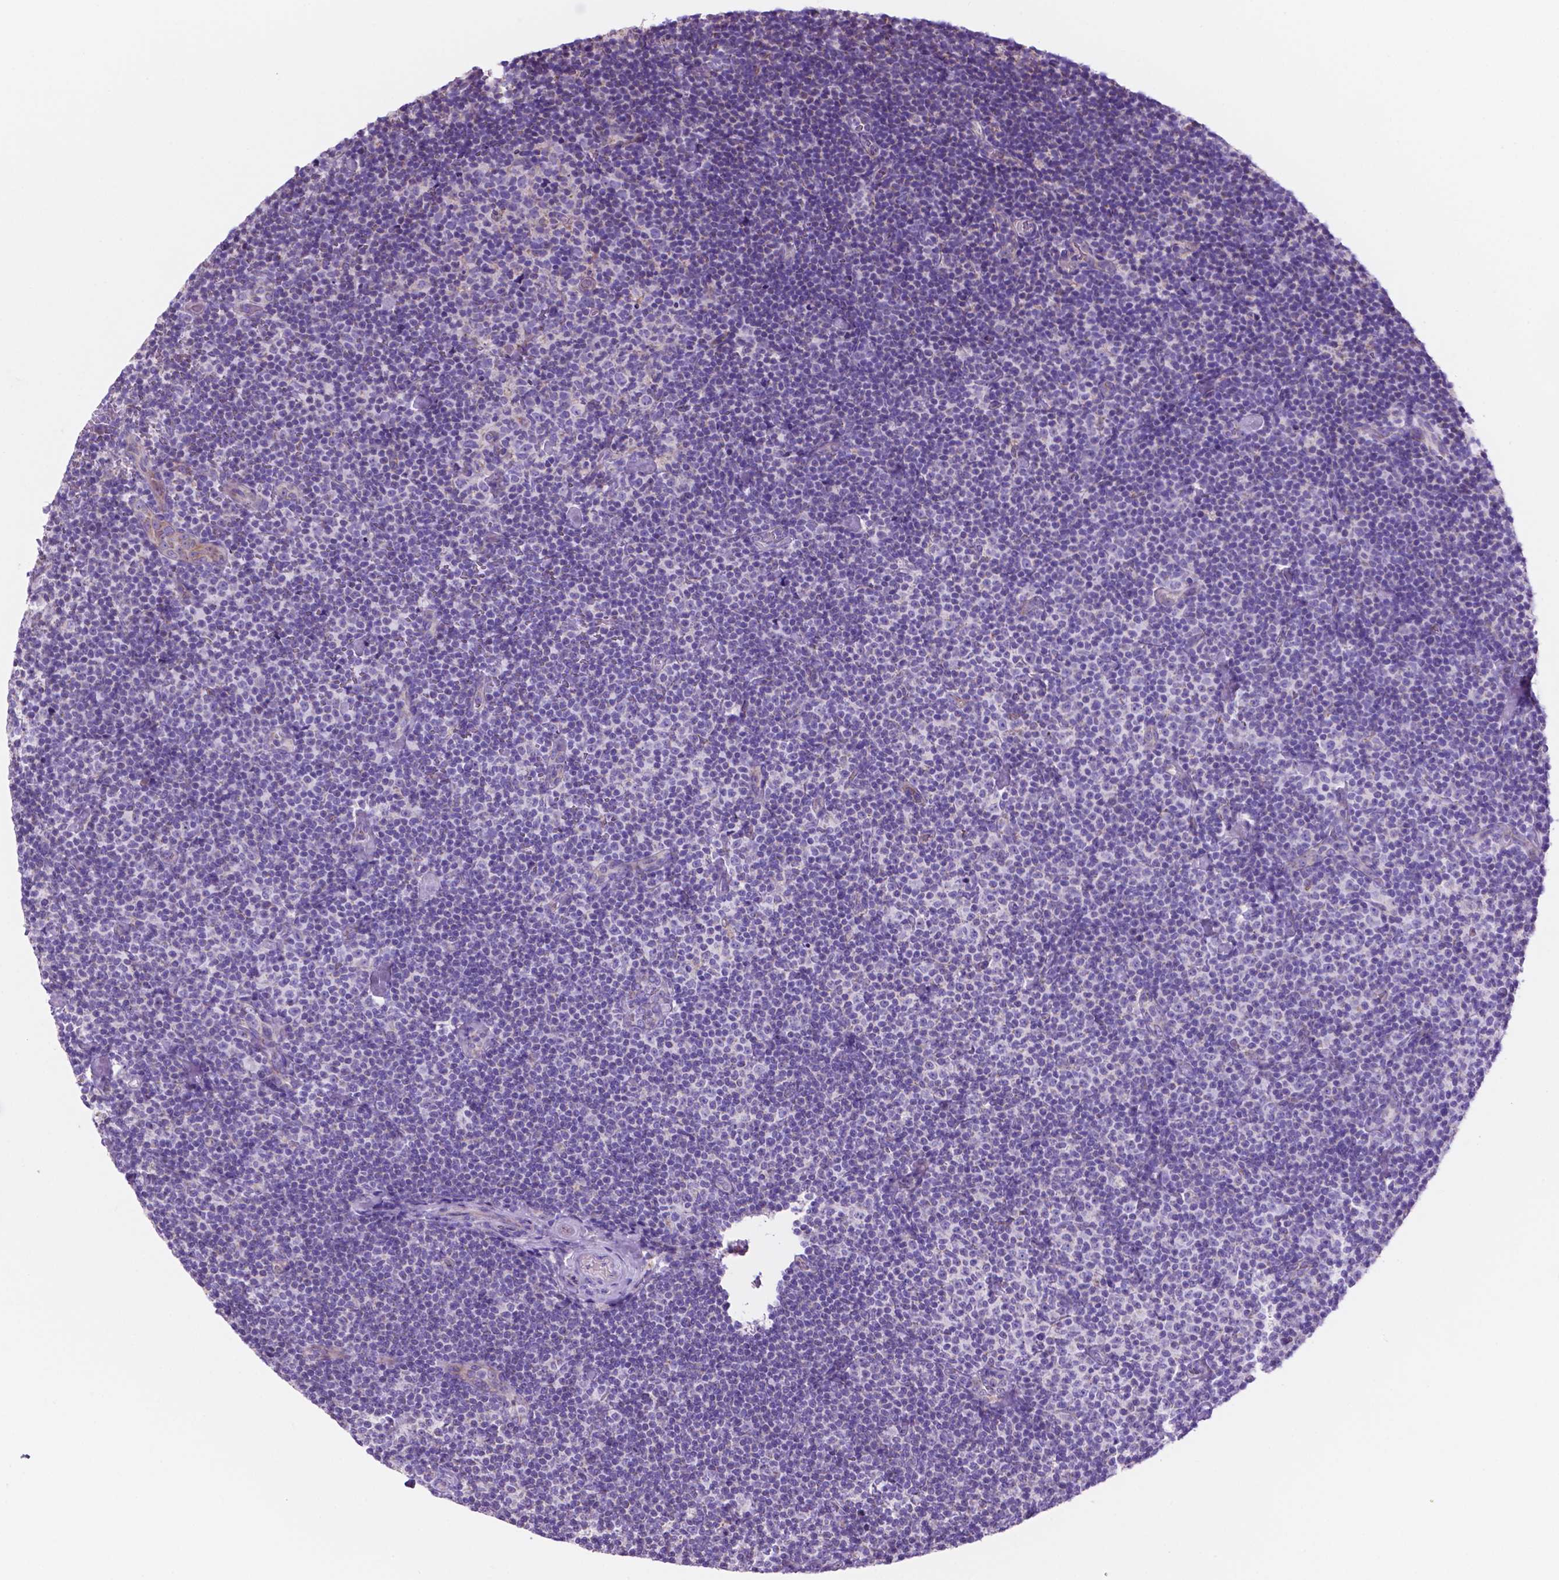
{"staining": {"intensity": "negative", "quantity": "none", "location": "none"}, "tissue": "lymphoma", "cell_type": "Tumor cells", "image_type": "cancer", "snomed": [{"axis": "morphology", "description": "Malignant lymphoma, non-Hodgkin's type, Low grade"}, {"axis": "topography", "description": "Lymph node"}], "caption": "The micrograph displays no significant staining in tumor cells of lymphoma.", "gene": "TMEM121B", "patient": {"sex": "male", "age": 81}}